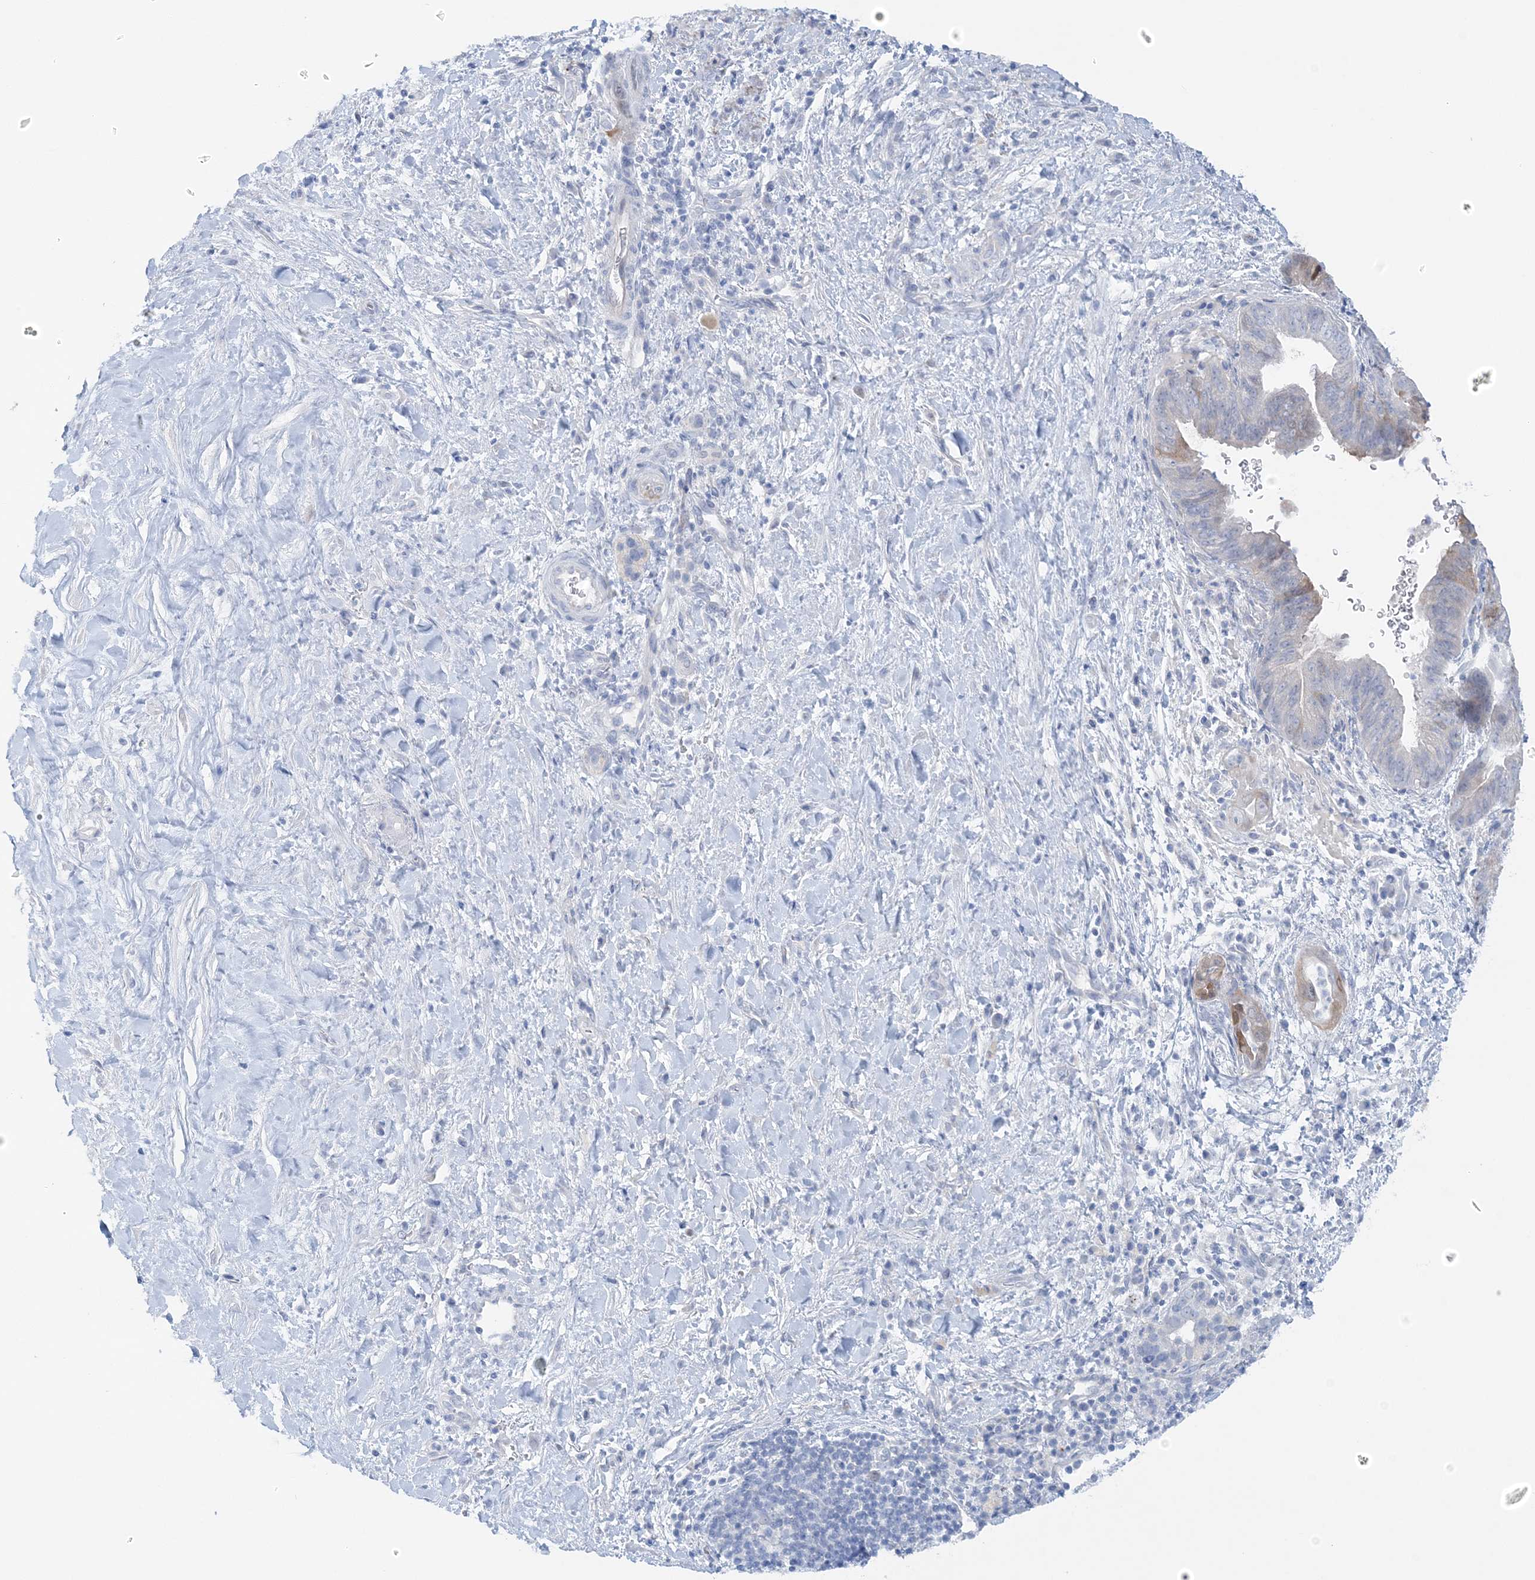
{"staining": {"intensity": "moderate", "quantity": "25%-75%", "location": "cytoplasmic/membranous"}, "tissue": "pancreatic cancer", "cell_type": "Tumor cells", "image_type": "cancer", "snomed": [{"axis": "morphology", "description": "Adenocarcinoma, NOS"}, {"axis": "topography", "description": "Pancreas"}], "caption": "Pancreatic cancer stained with IHC reveals moderate cytoplasmic/membranous staining in approximately 25%-75% of tumor cells.", "gene": "HMGCS1", "patient": {"sex": "male", "age": 75}}